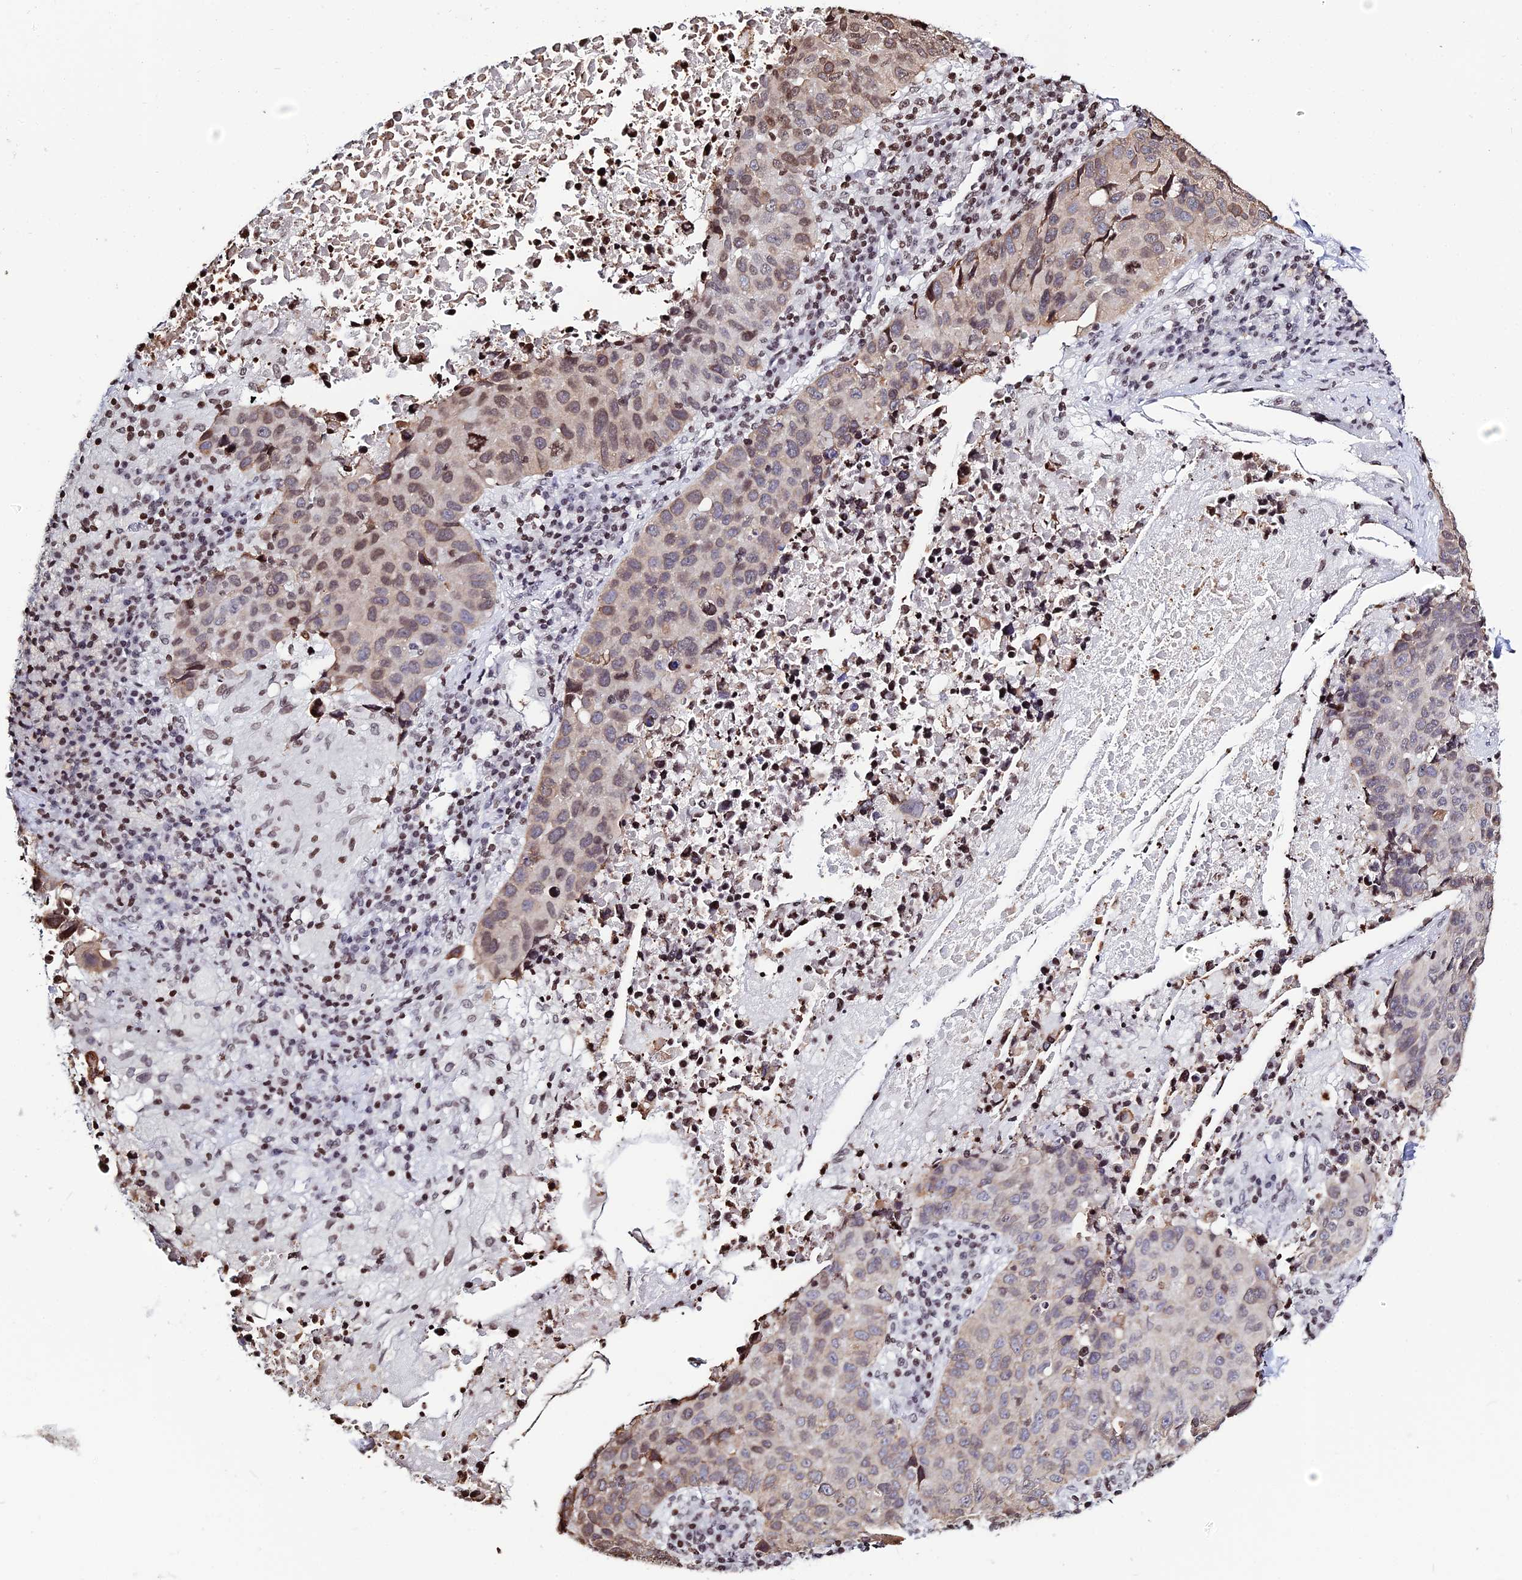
{"staining": {"intensity": "moderate", "quantity": "25%-75%", "location": "cytoplasmic/membranous,nuclear"}, "tissue": "lung cancer", "cell_type": "Tumor cells", "image_type": "cancer", "snomed": [{"axis": "morphology", "description": "Squamous cell carcinoma, NOS"}, {"axis": "topography", "description": "Lung"}], "caption": "An immunohistochemistry (IHC) histopathology image of neoplastic tissue is shown. Protein staining in brown shows moderate cytoplasmic/membranous and nuclear positivity in squamous cell carcinoma (lung) within tumor cells.", "gene": "MACROH2A2", "patient": {"sex": "male", "age": 73}}